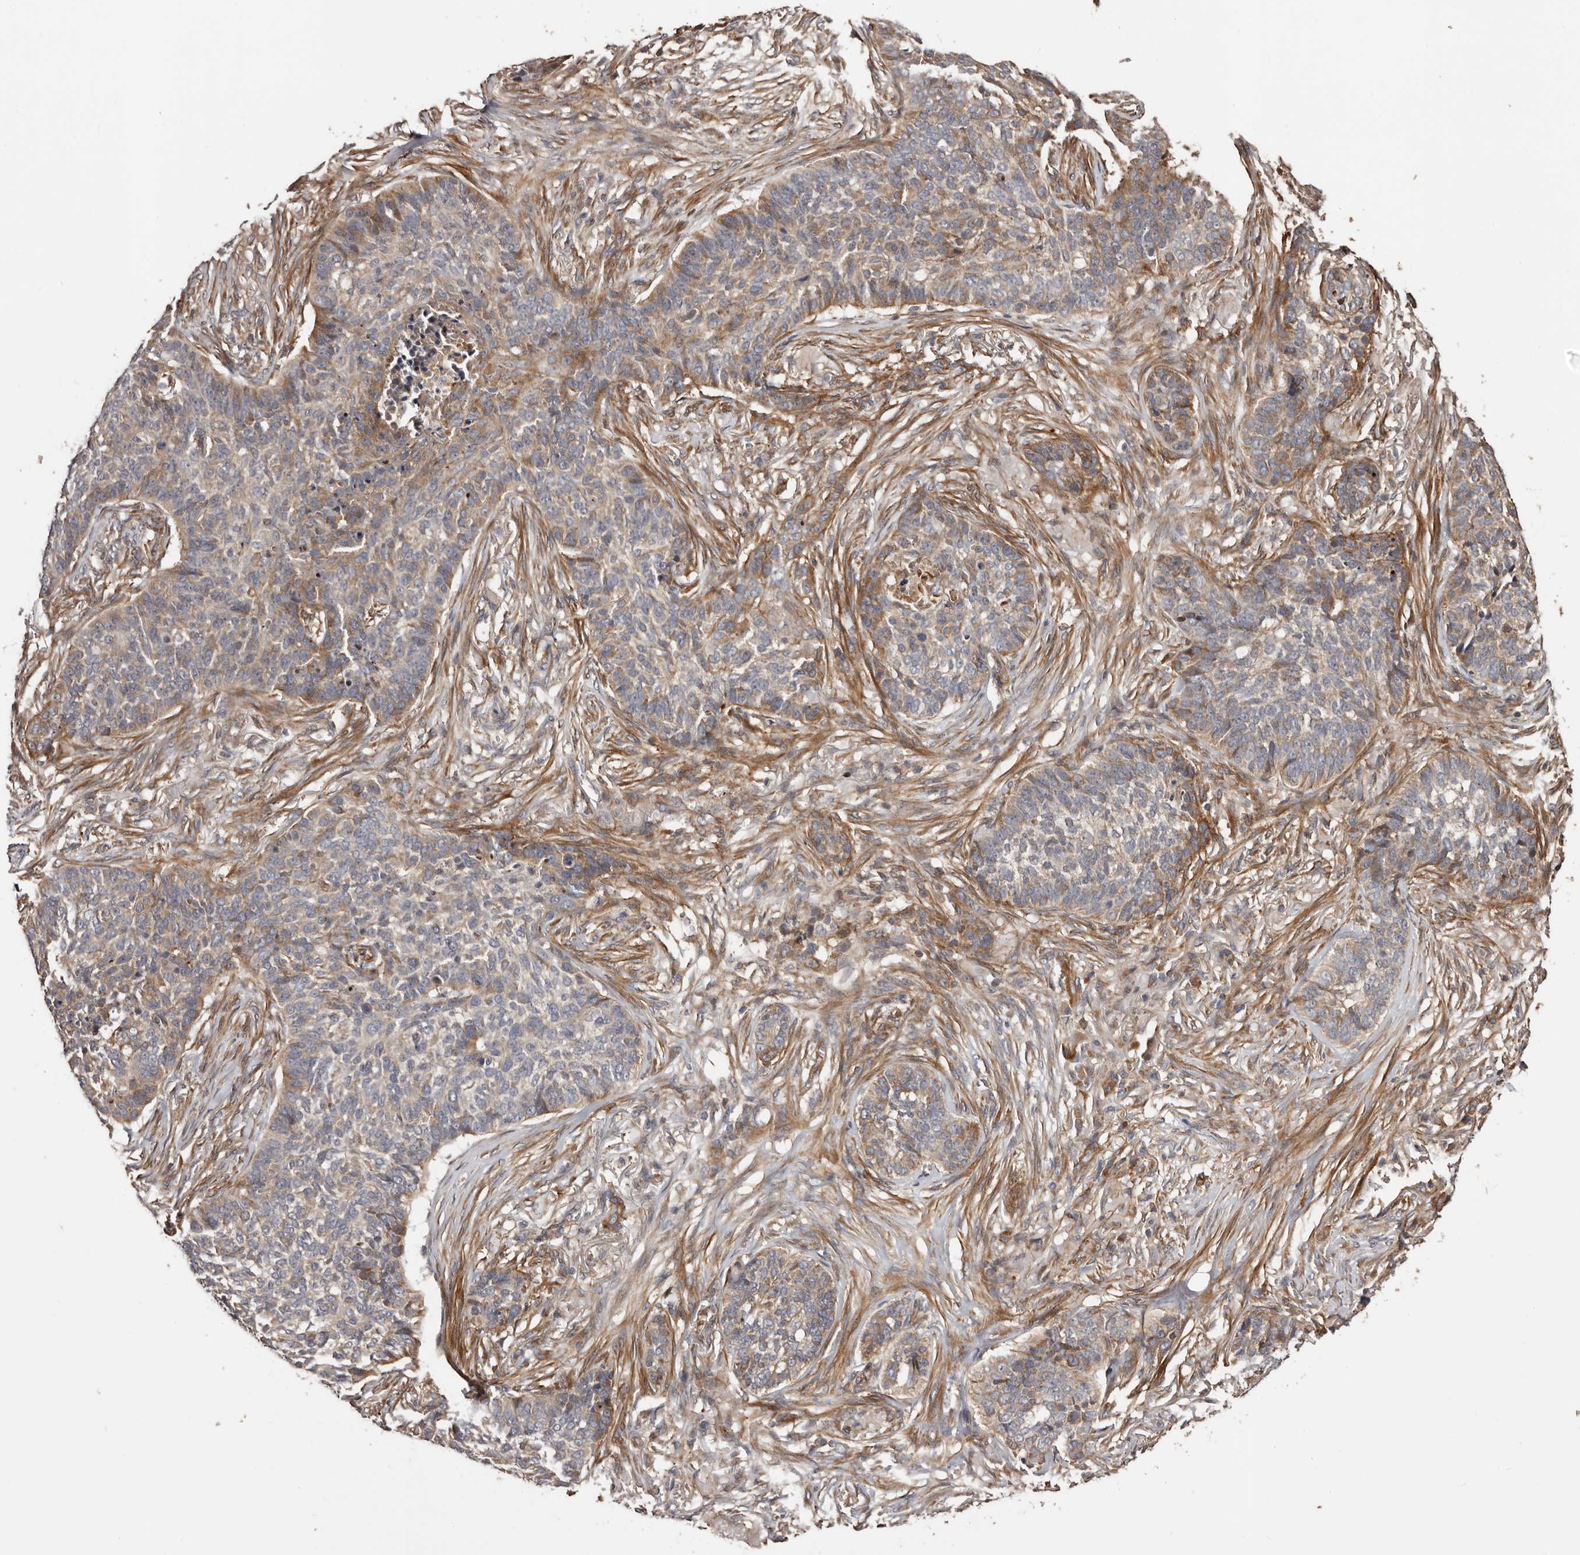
{"staining": {"intensity": "weak", "quantity": "25%-75%", "location": "cytoplasmic/membranous"}, "tissue": "skin cancer", "cell_type": "Tumor cells", "image_type": "cancer", "snomed": [{"axis": "morphology", "description": "Basal cell carcinoma"}, {"axis": "topography", "description": "Skin"}], "caption": "Immunohistochemistry (IHC) (DAB) staining of human skin cancer (basal cell carcinoma) exhibits weak cytoplasmic/membranous protein staining in approximately 25%-75% of tumor cells. Ihc stains the protein of interest in brown and the nuclei are stained blue.", "gene": "GTPBP1", "patient": {"sex": "male", "age": 85}}